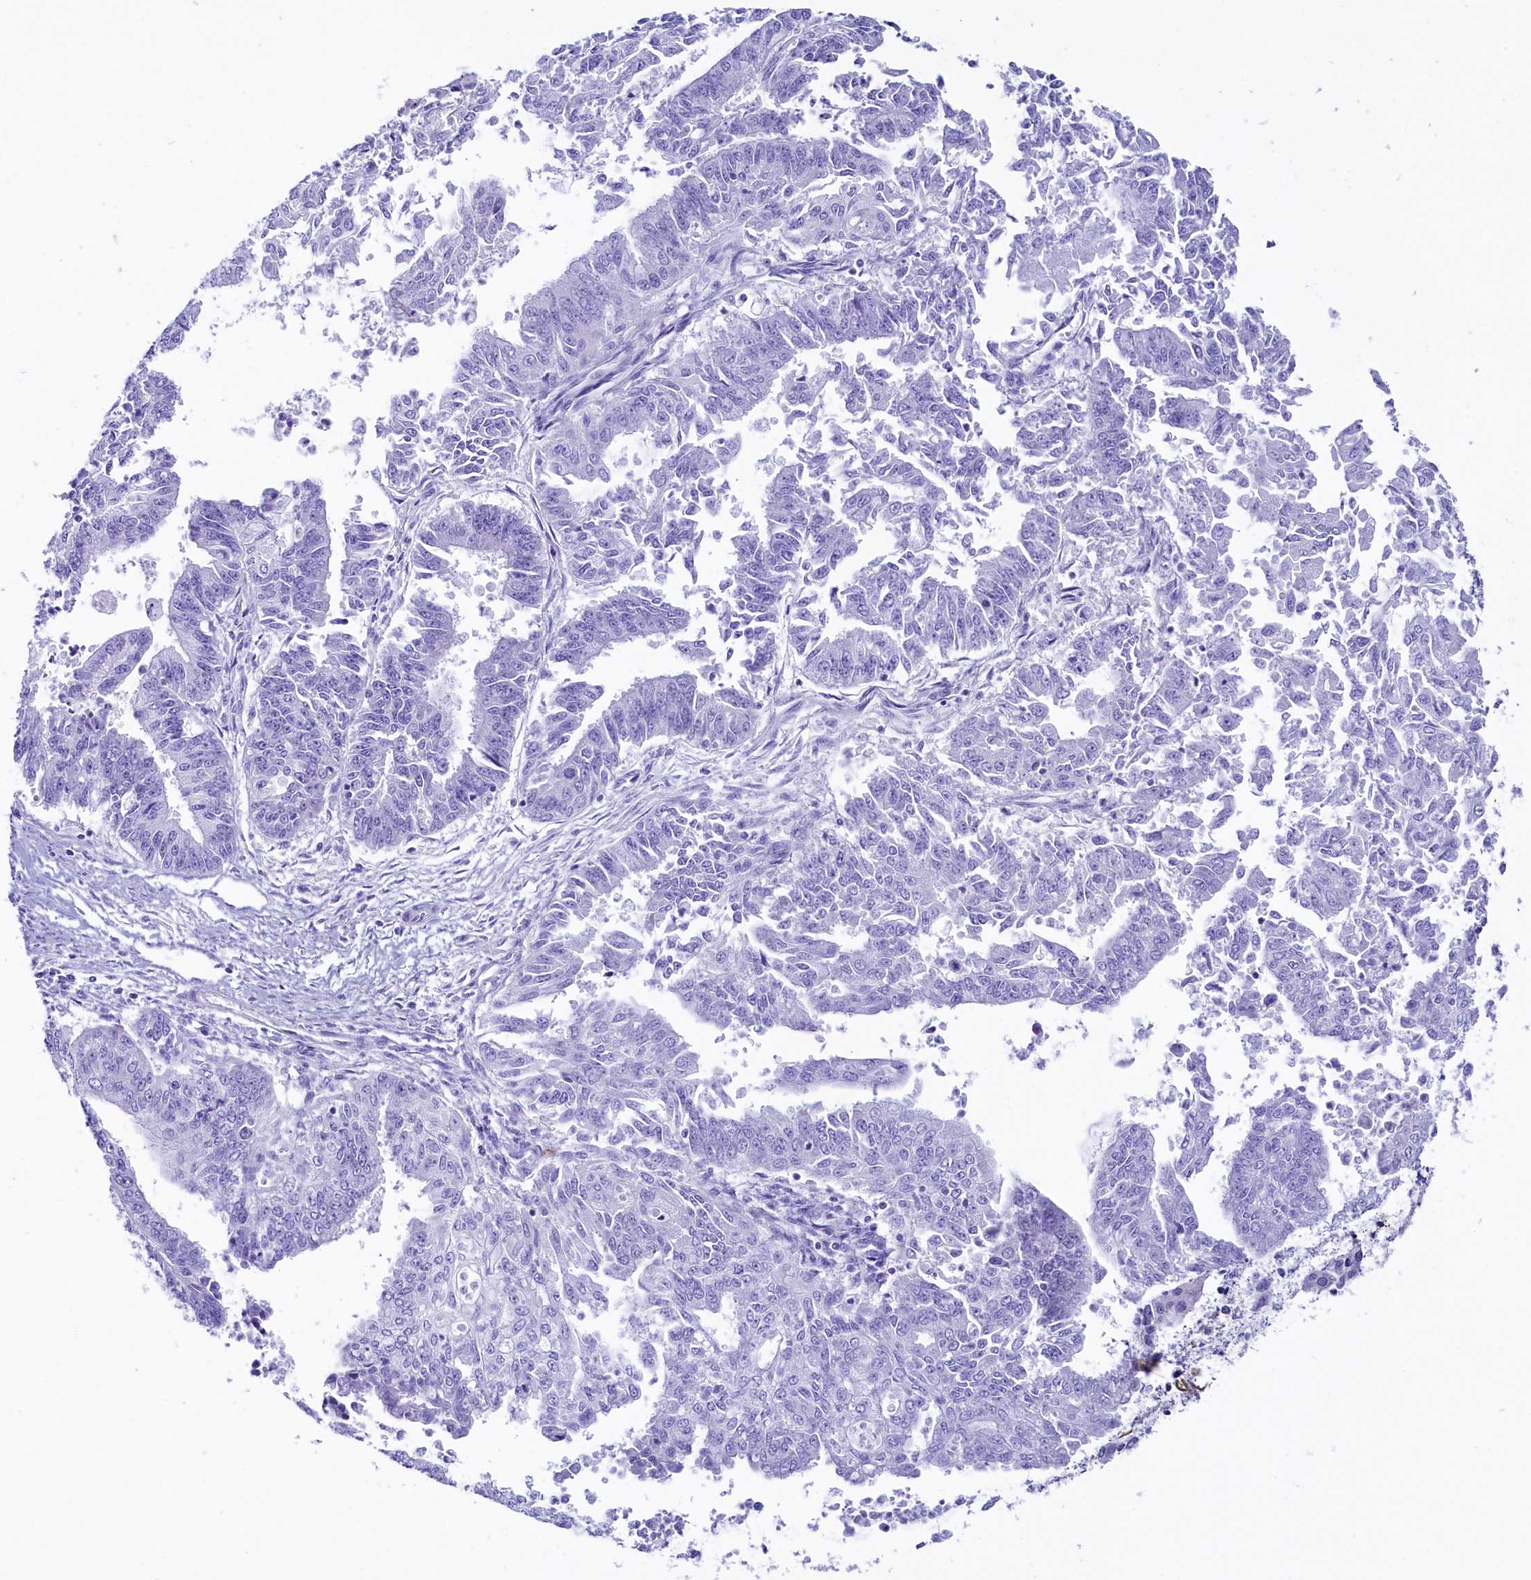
{"staining": {"intensity": "negative", "quantity": "none", "location": "none"}, "tissue": "endometrial cancer", "cell_type": "Tumor cells", "image_type": "cancer", "snomed": [{"axis": "morphology", "description": "Adenocarcinoma, NOS"}, {"axis": "topography", "description": "Endometrium"}], "caption": "High magnification brightfield microscopy of endometrial cancer stained with DAB (3,3'-diaminobenzidine) (brown) and counterstained with hematoxylin (blue): tumor cells show no significant staining.", "gene": "SKIDA1", "patient": {"sex": "female", "age": 73}}